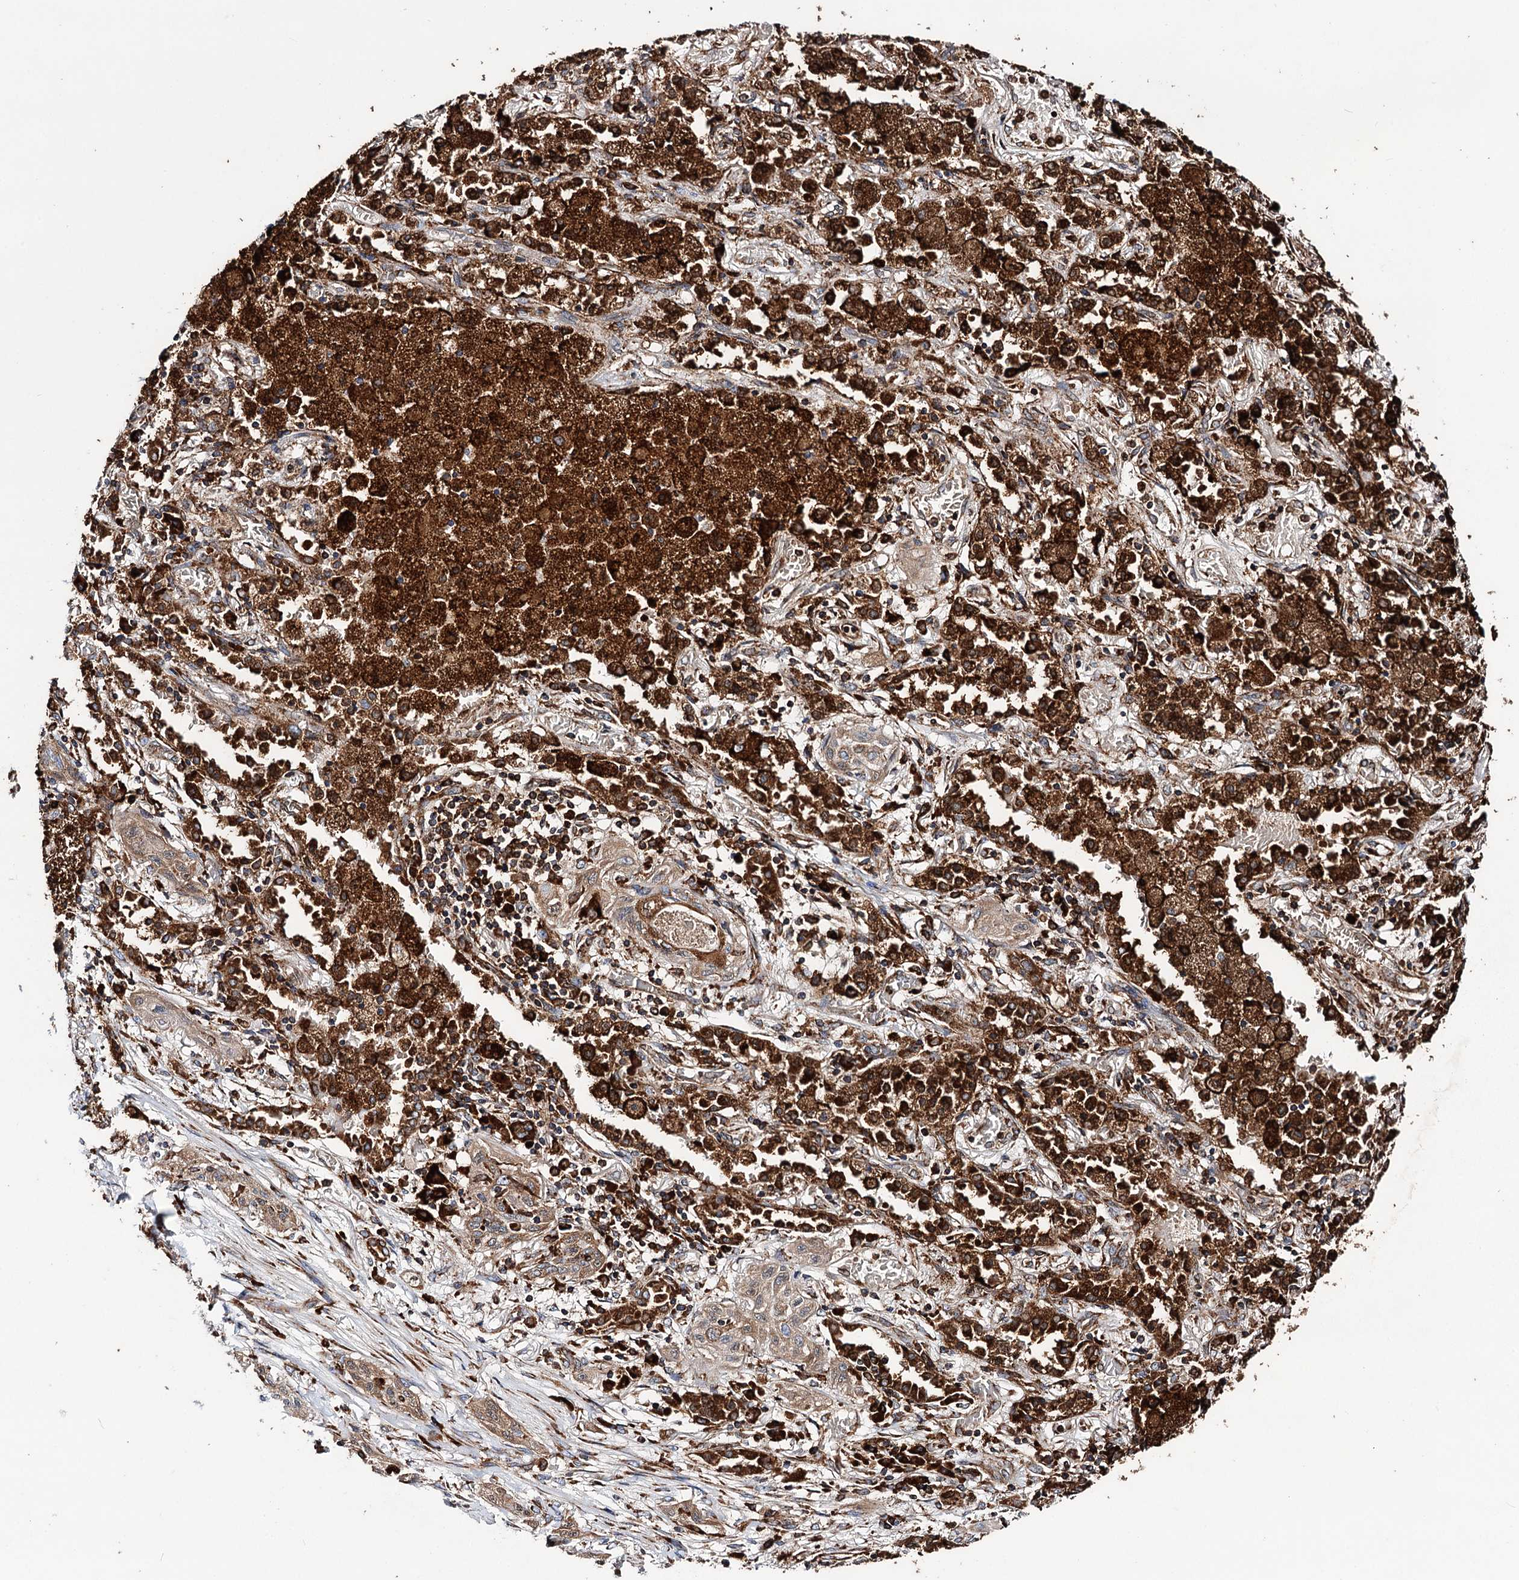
{"staining": {"intensity": "strong", "quantity": ">75%", "location": "cytoplasmic/membranous"}, "tissue": "lung cancer", "cell_type": "Tumor cells", "image_type": "cancer", "snomed": [{"axis": "morphology", "description": "Squamous cell carcinoma, NOS"}, {"axis": "topography", "description": "Lung"}], "caption": "DAB immunohistochemical staining of human lung cancer demonstrates strong cytoplasmic/membranous protein positivity in about >75% of tumor cells.", "gene": "ERP29", "patient": {"sex": "female", "age": 47}}